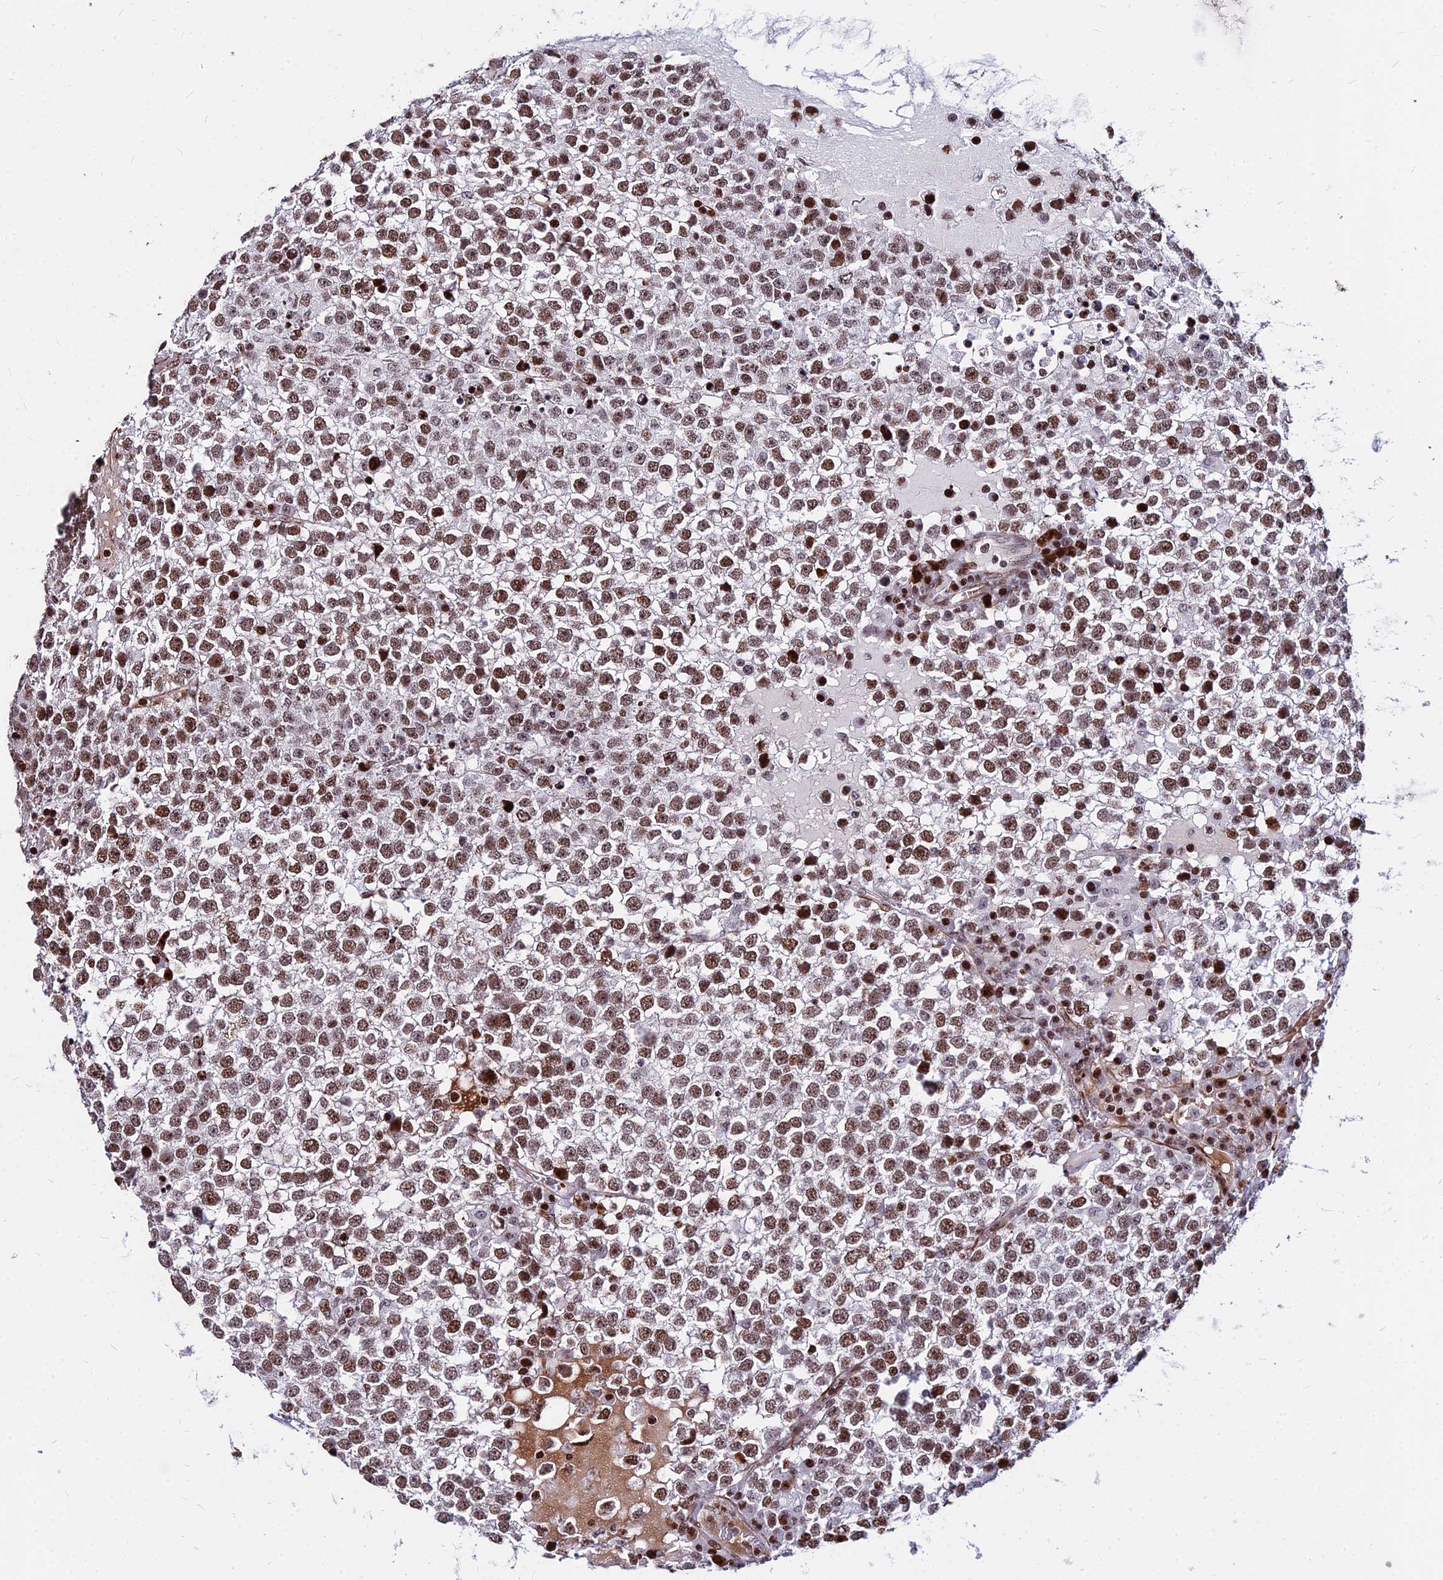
{"staining": {"intensity": "moderate", "quantity": "25%-75%", "location": "nuclear"}, "tissue": "testis cancer", "cell_type": "Tumor cells", "image_type": "cancer", "snomed": [{"axis": "morphology", "description": "Seminoma, NOS"}, {"axis": "topography", "description": "Testis"}], "caption": "Protein analysis of seminoma (testis) tissue reveals moderate nuclear staining in about 25%-75% of tumor cells. (IHC, brightfield microscopy, high magnification).", "gene": "NYAP2", "patient": {"sex": "male", "age": 65}}